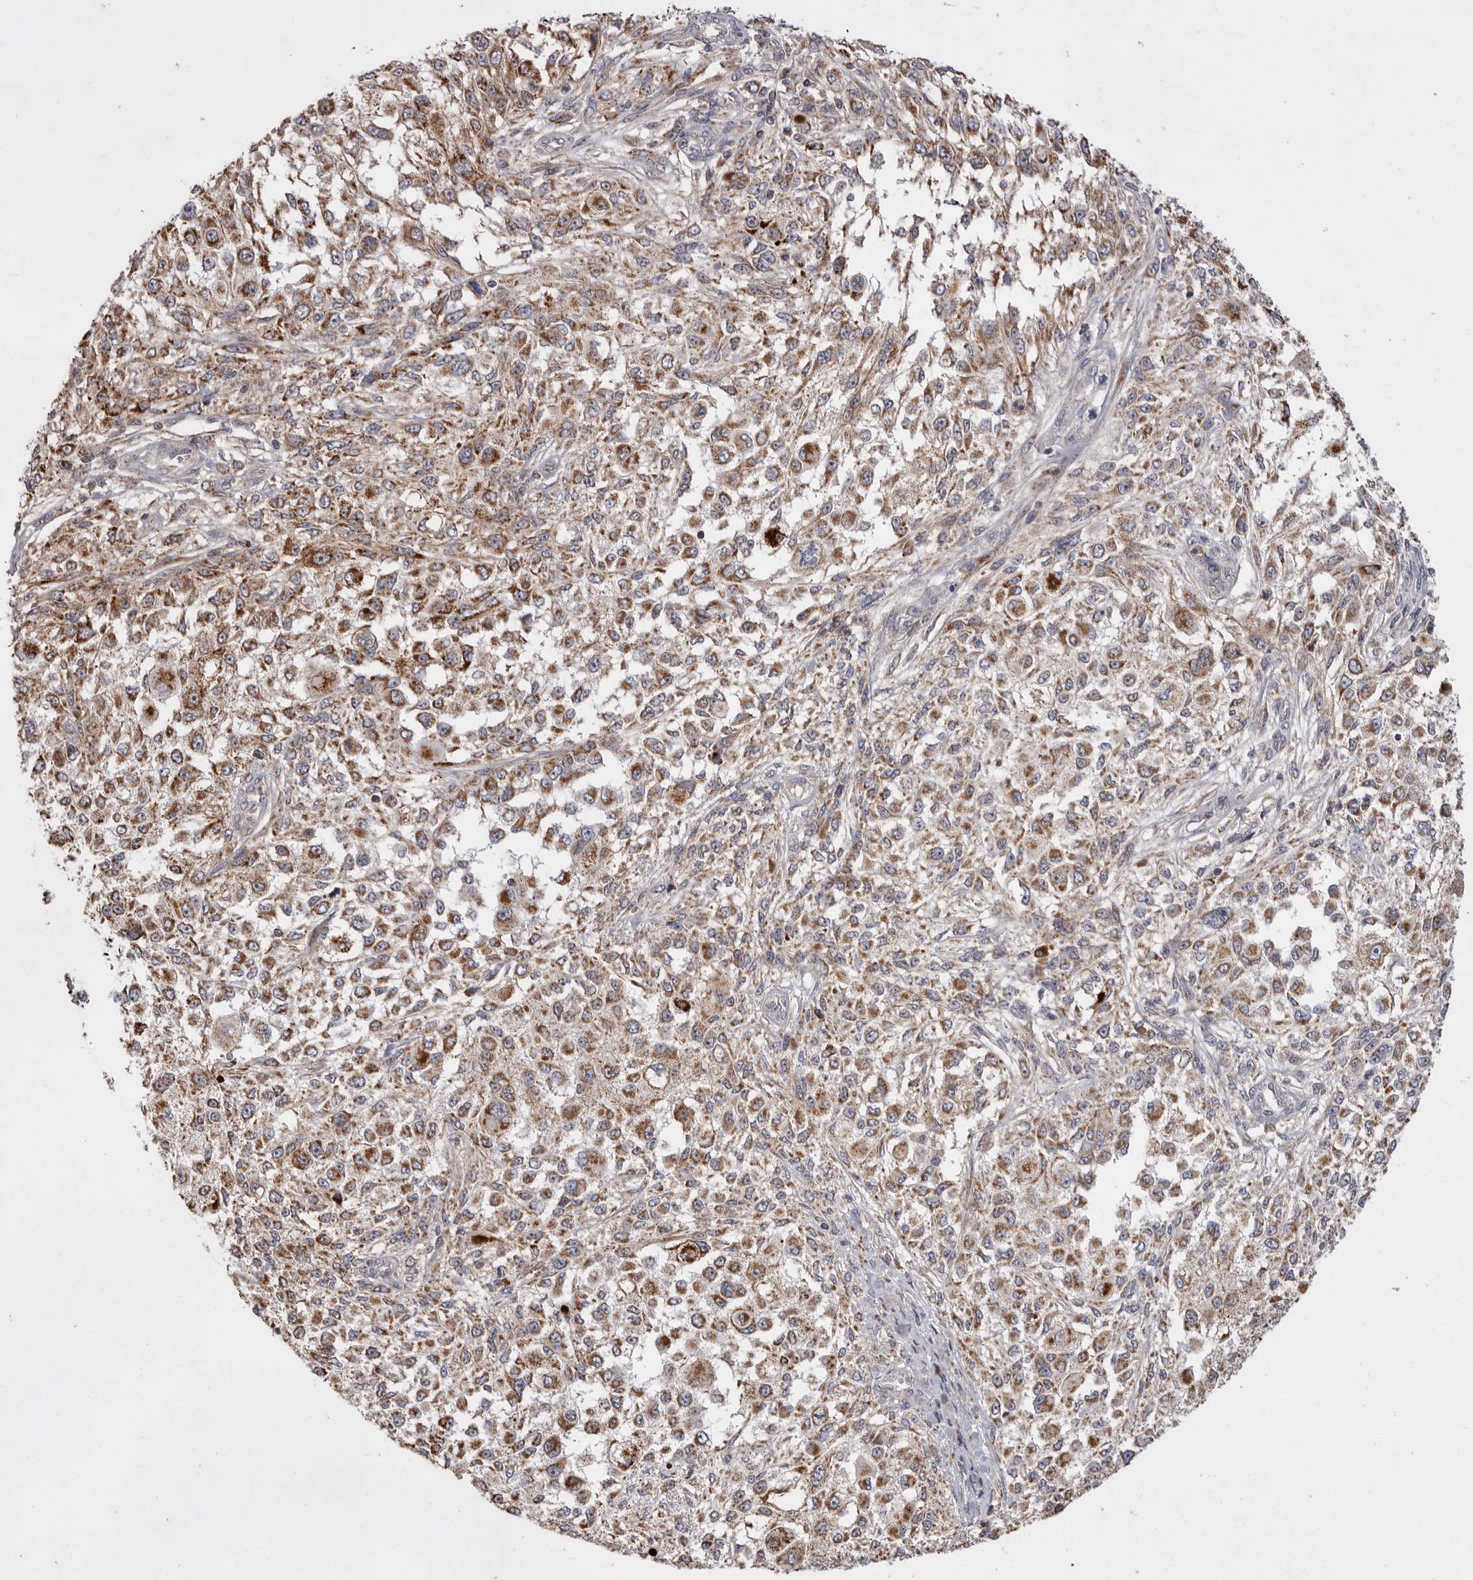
{"staining": {"intensity": "moderate", "quantity": ">75%", "location": "cytoplasmic/membranous"}, "tissue": "melanoma", "cell_type": "Tumor cells", "image_type": "cancer", "snomed": [{"axis": "morphology", "description": "Necrosis, NOS"}, {"axis": "morphology", "description": "Malignant melanoma, NOS"}, {"axis": "topography", "description": "Skin"}], "caption": "Human melanoma stained for a protein (brown) shows moderate cytoplasmic/membranous positive staining in about >75% of tumor cells.", "gene": "KYAT3", "patient": {"sex": "female", "age": 87}}